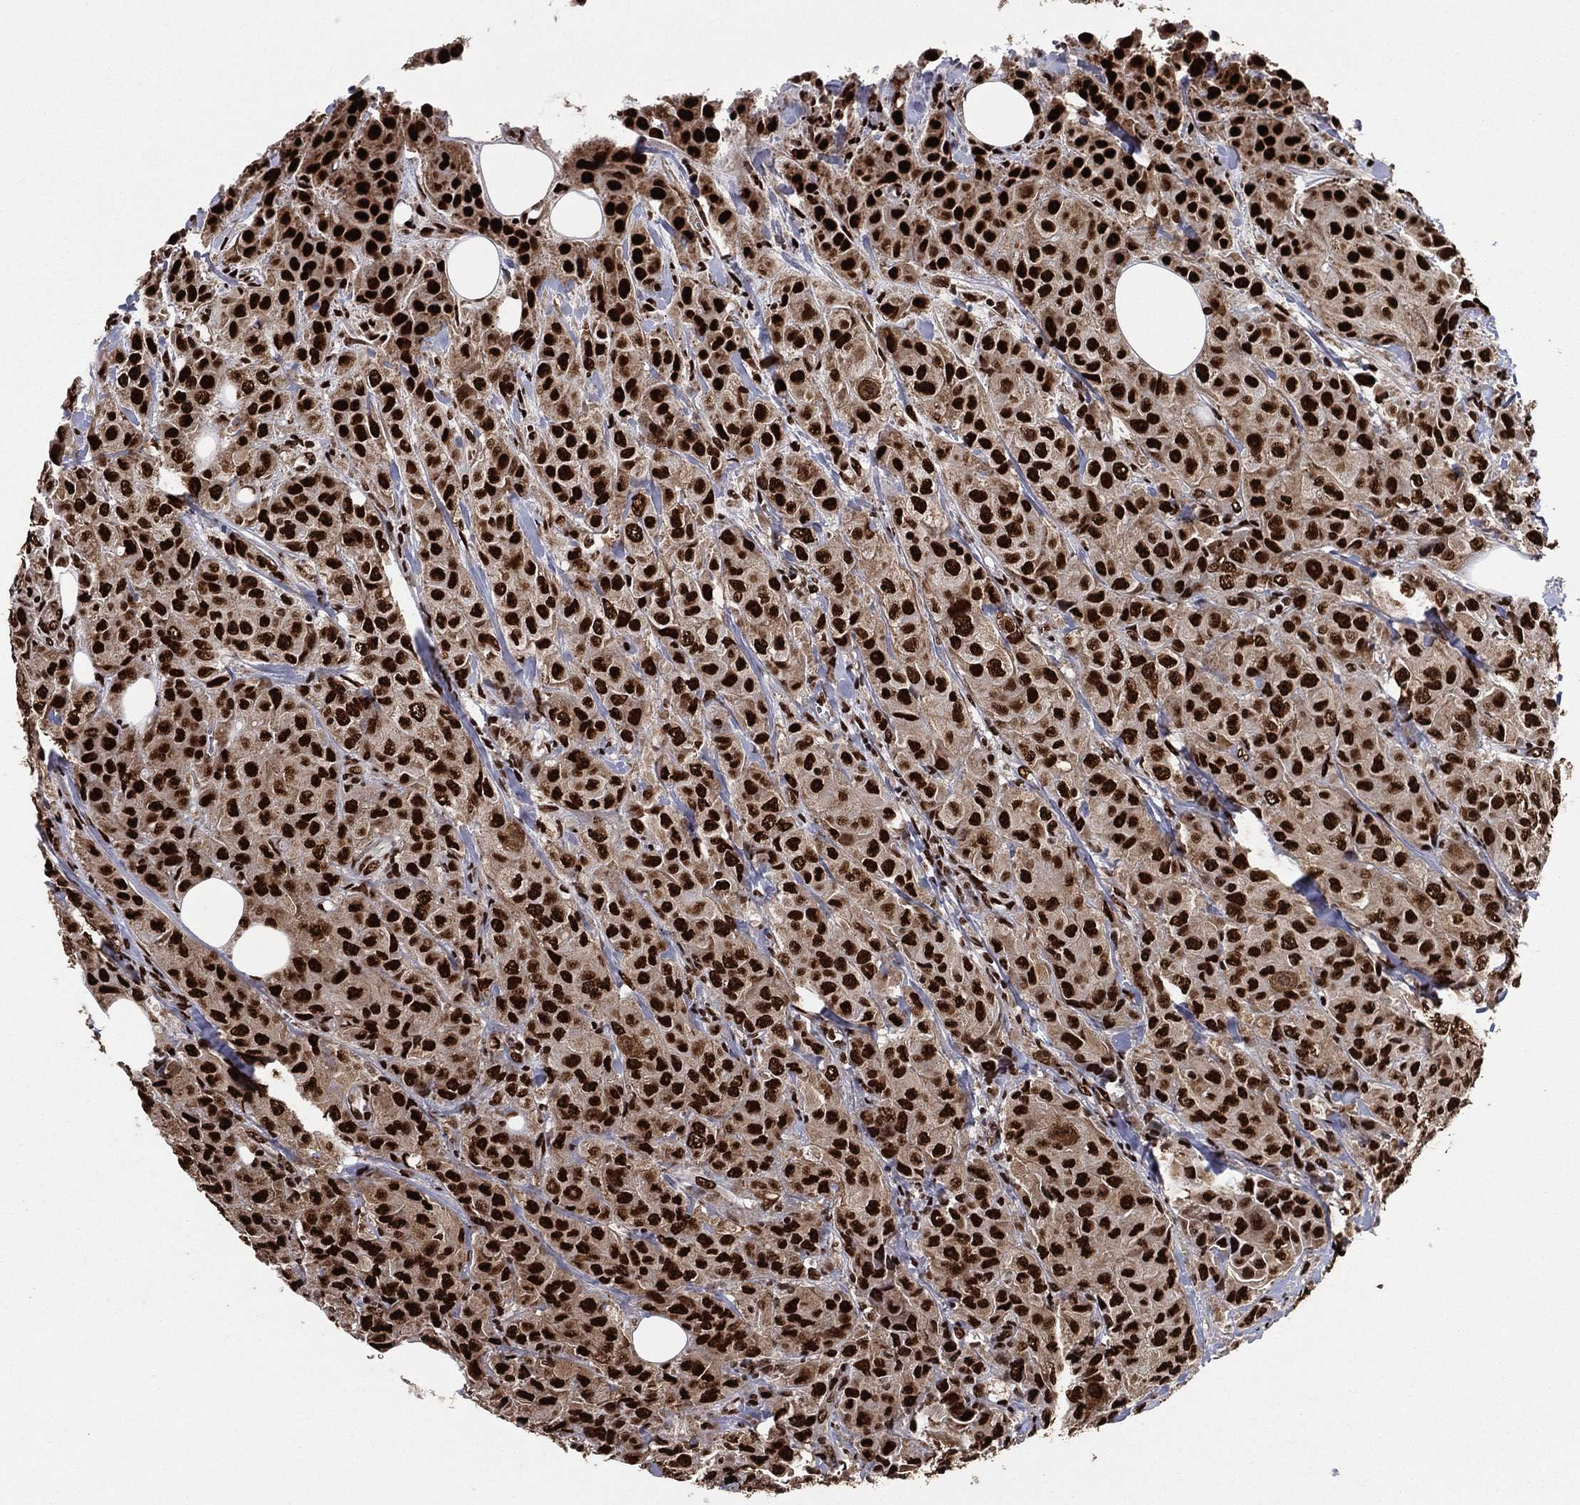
{"staining": {"intensity": "strong", "quantity": ">75%", "location": "nuclear"}, "tissue": "breast cancer", "cell_type": "Tumor cells", "image_type": "cancer", "snomed": [{"axis": "morphology", "description": "Duct carcinoma"}, {"axis": "topography", "description": "Breast"}], "caption": "Immunohistochemistry (IHC) of human invasive ductal carcinoma (breast) displays high levels of strong nuclear expression in about >75% of tumor cells. Ihc stains the protein of interest in brown and the nuclei are stained blue.", "gene": "TP53BP1", "patient": {"sex": "female", "age": 43}}